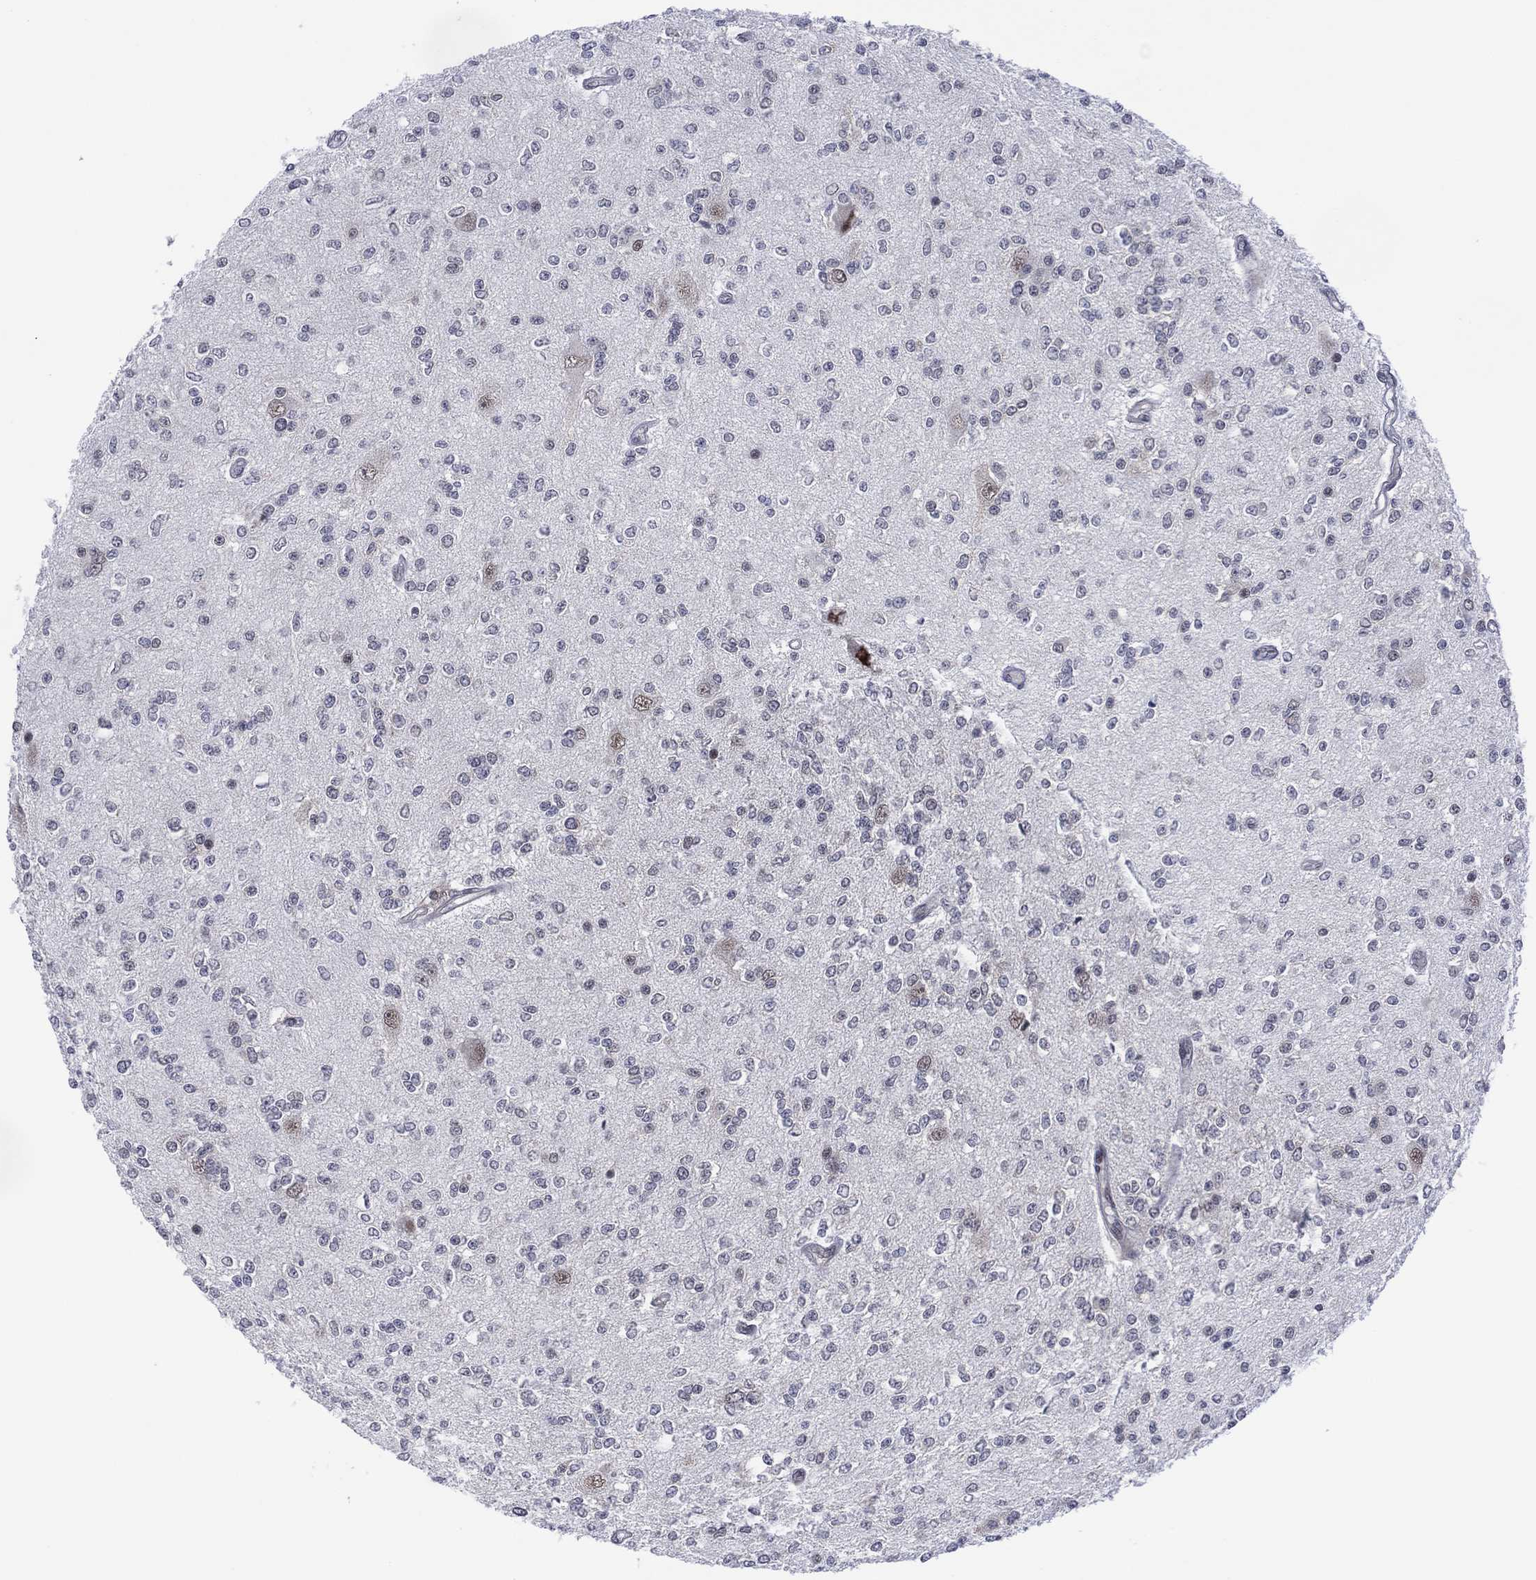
{"staining": {"intensity": "negative", "quantity": "none", "location": "none"}, "tissue": "glioma", "cell_type": "Tumor cells", "image_type": "cancer", "snomed": [{"axis": "morphology", "description": "Glioma, malignant, Low grade"}, {"axis": "topography", "description": "Brain"}], "caption": "Histopathology image shows no protein positivity in tumor cells of glioma tissue.", "gene": "DPP4", "patient": {"sex": "male", "age": 67}}